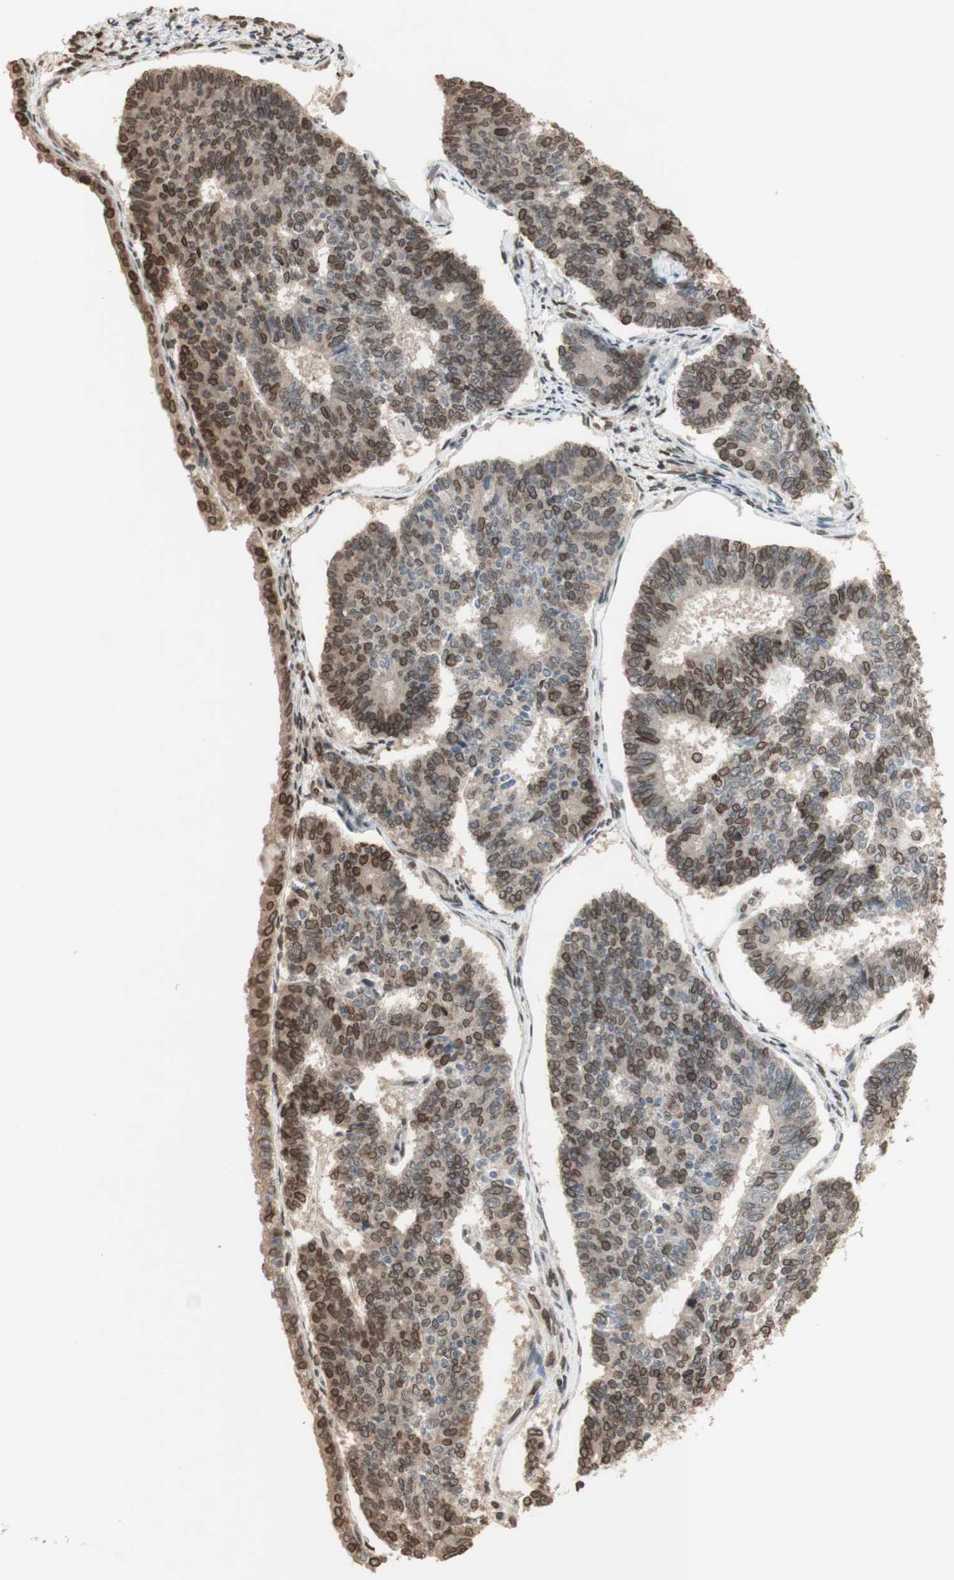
{"staining": {"intensity": "moderate", "quantity": "25%-75%", "location": "cytoplasmic/membranous,nuclear"}, "tissue": "endometrial cancer", "cell_type": "Tumor cells", "image_type": "cancer", "snomed": [{"axis": "morphology", "description": "Adenocarcinoma, NOS"}, {"axis": "topography", "description": "Endometrium"}], "caption": "Approximately 25%-75% of tumor cells in endometrial cancer reveal moderate cytoplasmic/membranous and nuclear protein positivity as visualized by brown immunohistochemical staining.", "gene": "TMPO", "patient": {"sex": "female", "age": 70}}